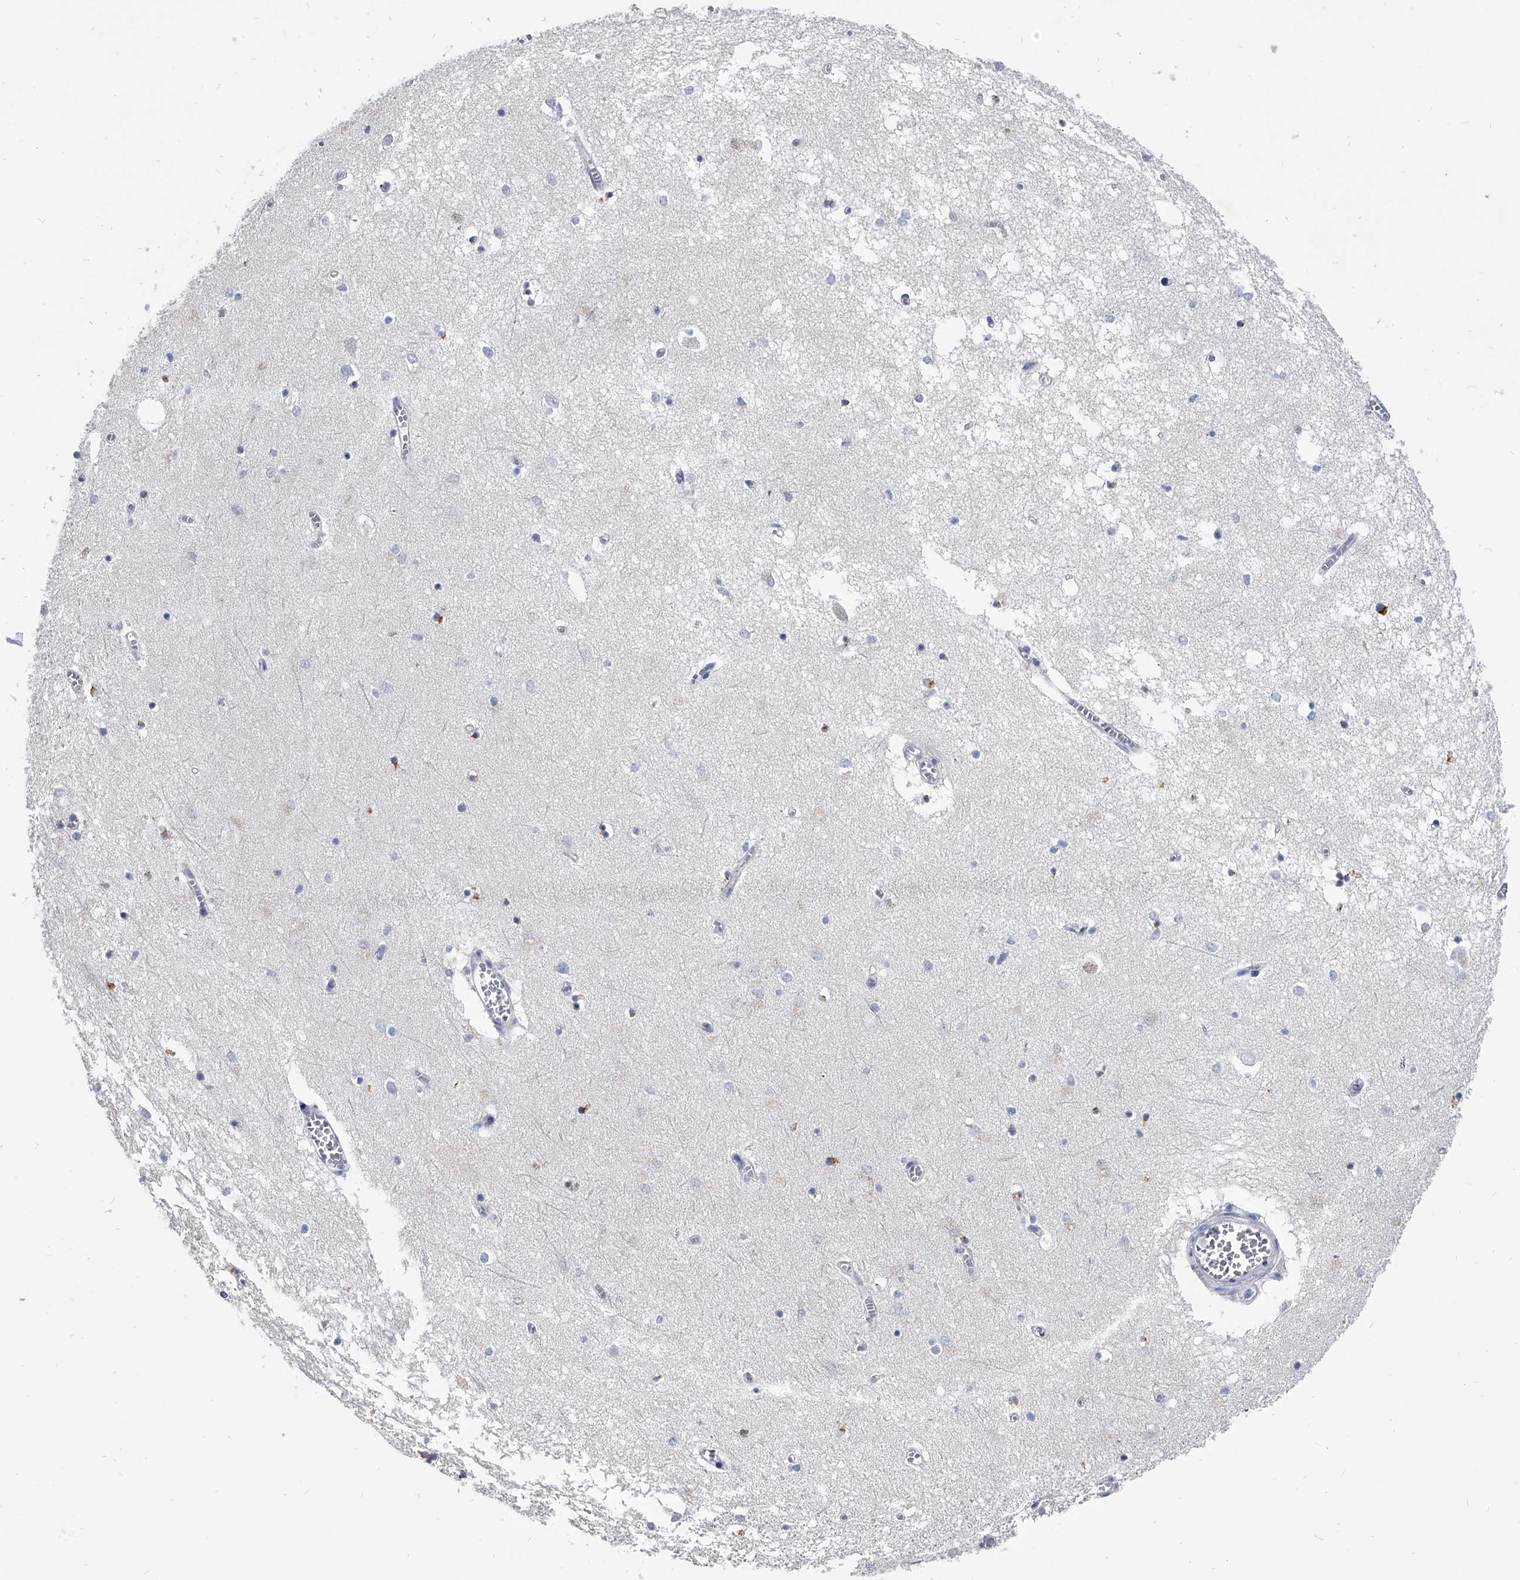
{"staining": {"intensity": "negative", "quantity": "none", "location": "none"}, "tissue": "hippocampus", "cell_type": "Glial cells", "image_type": "normal", "snomed": [{"axis": "morphology", "description": "Normal tissue, NOS"}, {"axis": "topography", "description": "Hippocampus"}], "caption": "This image is of benign hippocampus stained with IHC to label a protein in brown with the nuclei are counter-stained blue. There is no staining in glial cells.", "gene": "SPP1", "patient": {"sex": "male", "age": 70}}